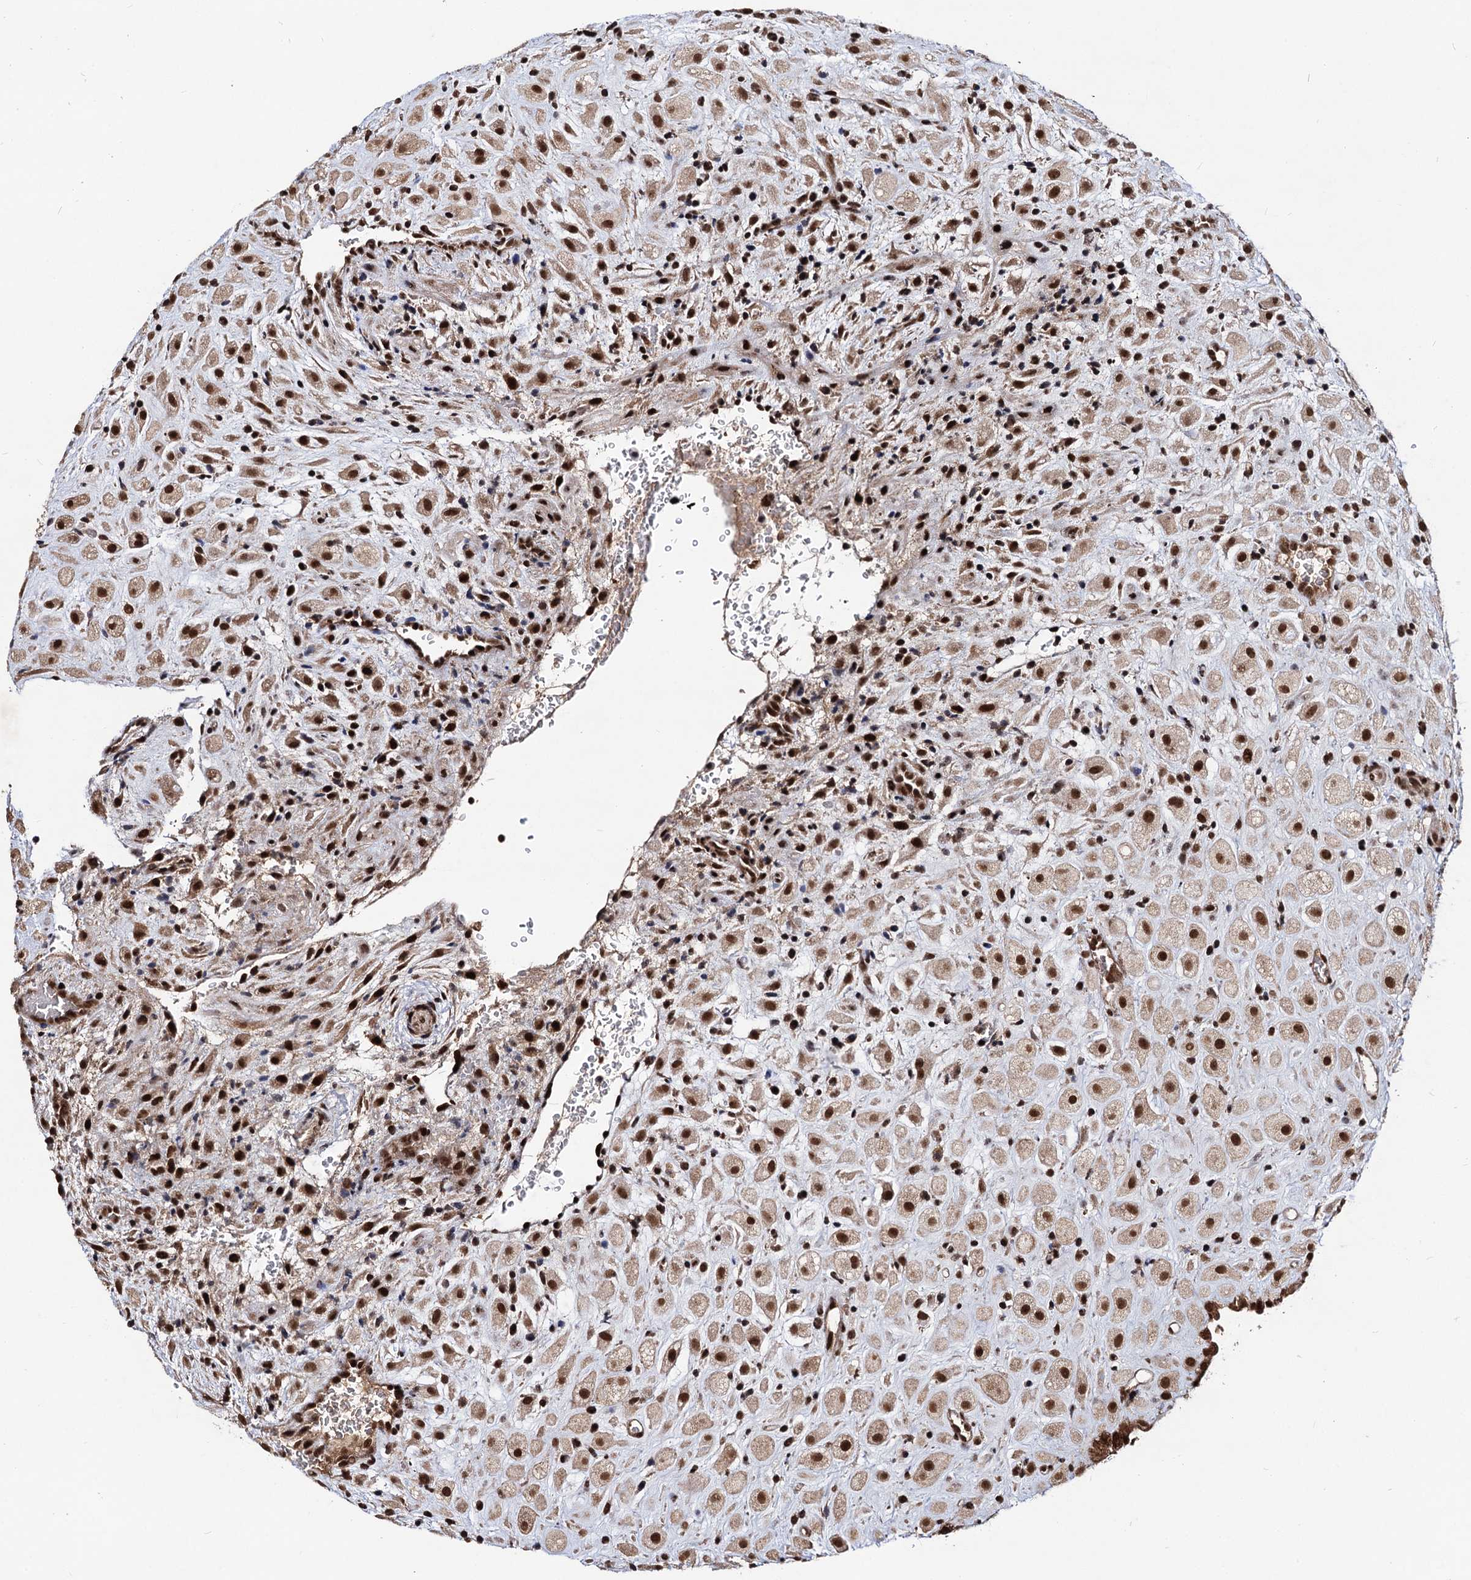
{"staining": {"intensity": "strong", "quantity": ">75%", "location": "nuclear"}, "tissue": "placenta", "cell_type": "Decidual cells", "image_type": "normal", "snomed": [{"axis": "morphology", "description": "Normal tissue, NOS"}, {"axis": "topography", "description": "Placenta"}], "caption": "A micrograph of human placenta stained for a protein exhibits strong nuclear brown staining in decidual cells. Nuclei are stained in blue.", "gene": "SFSWAP", "patient": {"sex": "female", "age": 35}}